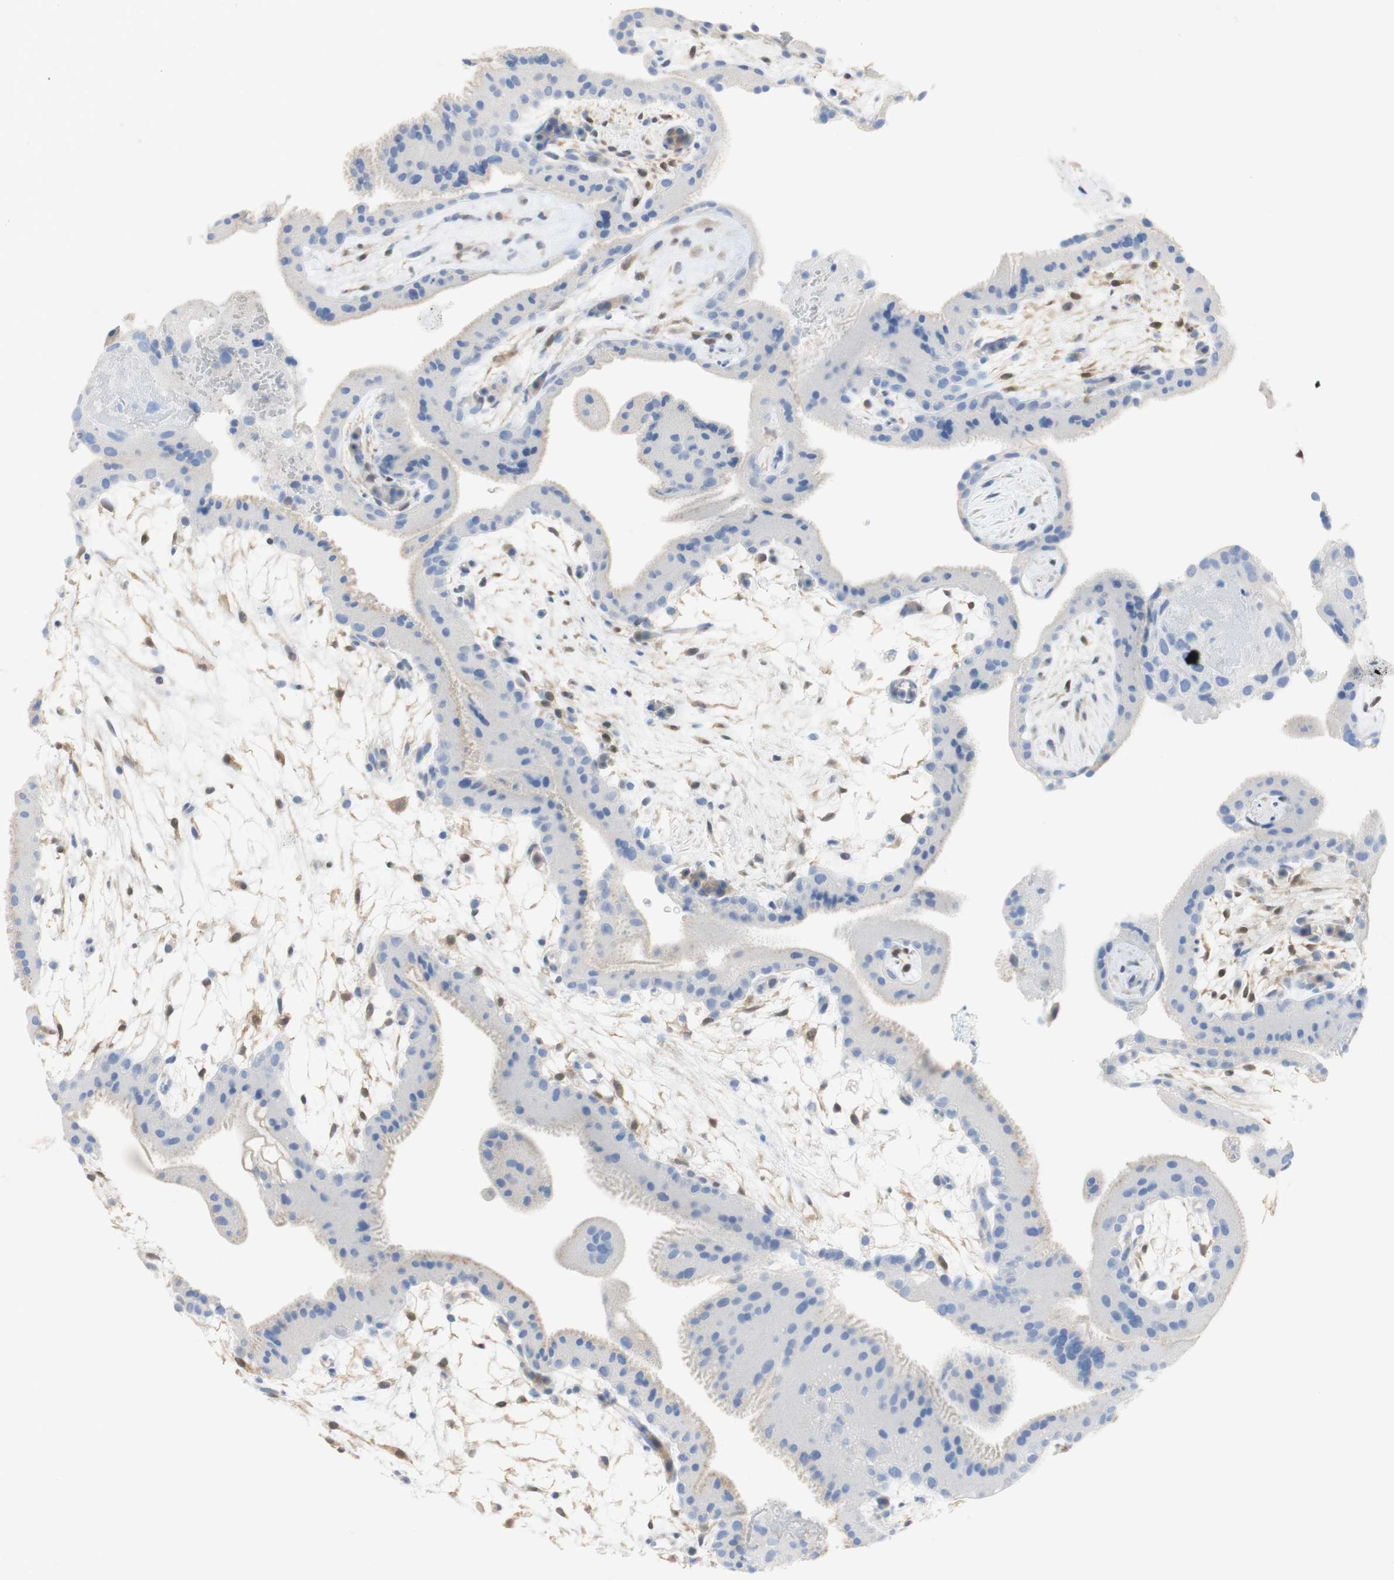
{"staining": {"intensity": "negative", "quantity": "none", "location": "none"}, "tissue": "placenta", "cell_type": "Trophoblastic cells", "image_type": "normal", "snomed": [{"axis": "morphology", "description": "Normal tissue, NOS"}, {"axis": "topography", "description": "Placenta"}], "caption": "This is an immunohistochemistry (IHC) image of normal human placenta. There is no positivity in trophoblastic cells.", "gene": "SELENBP1", "patient": {"sex": "female", "age": 19}}